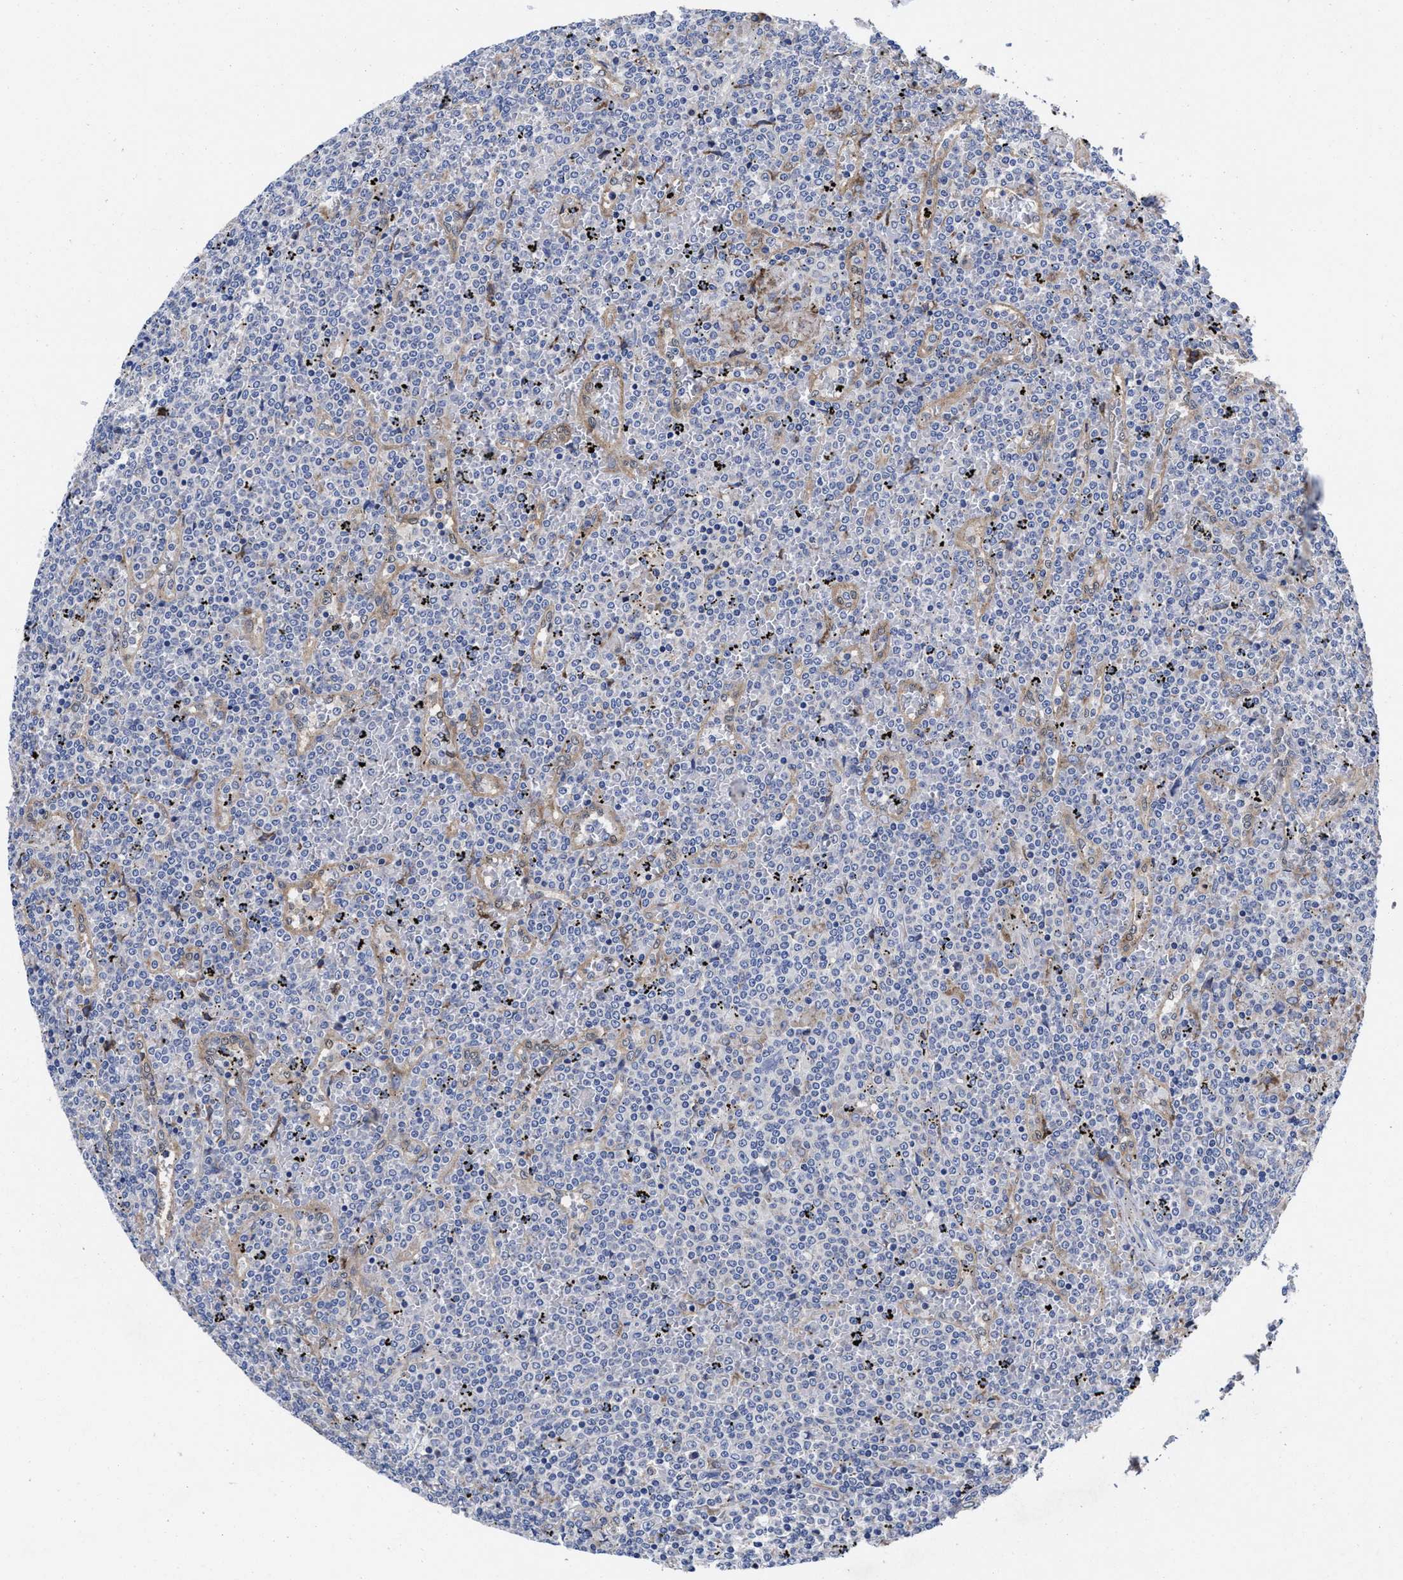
{"staining": {"intensity": "negative", "quantity": "none", "location": "none"}, "tissue": "lymphoma", "cell_type": "Tumor cells", "image_type": "cancer", "snomed": [{"axis": "morphology", "description": "Malignant lymphoma, non-Hodgkin's type, Low grade"}, {"axis": "topography", "description": "Spleen"}], "caption": "Histopathology image shows no significant protein positivity in tumor cells of malignant lymphoma, non-Hodgkin's type (low-grade).", "gene": "TXNDC17", "patient": {"sex": "female", "age": 19}}